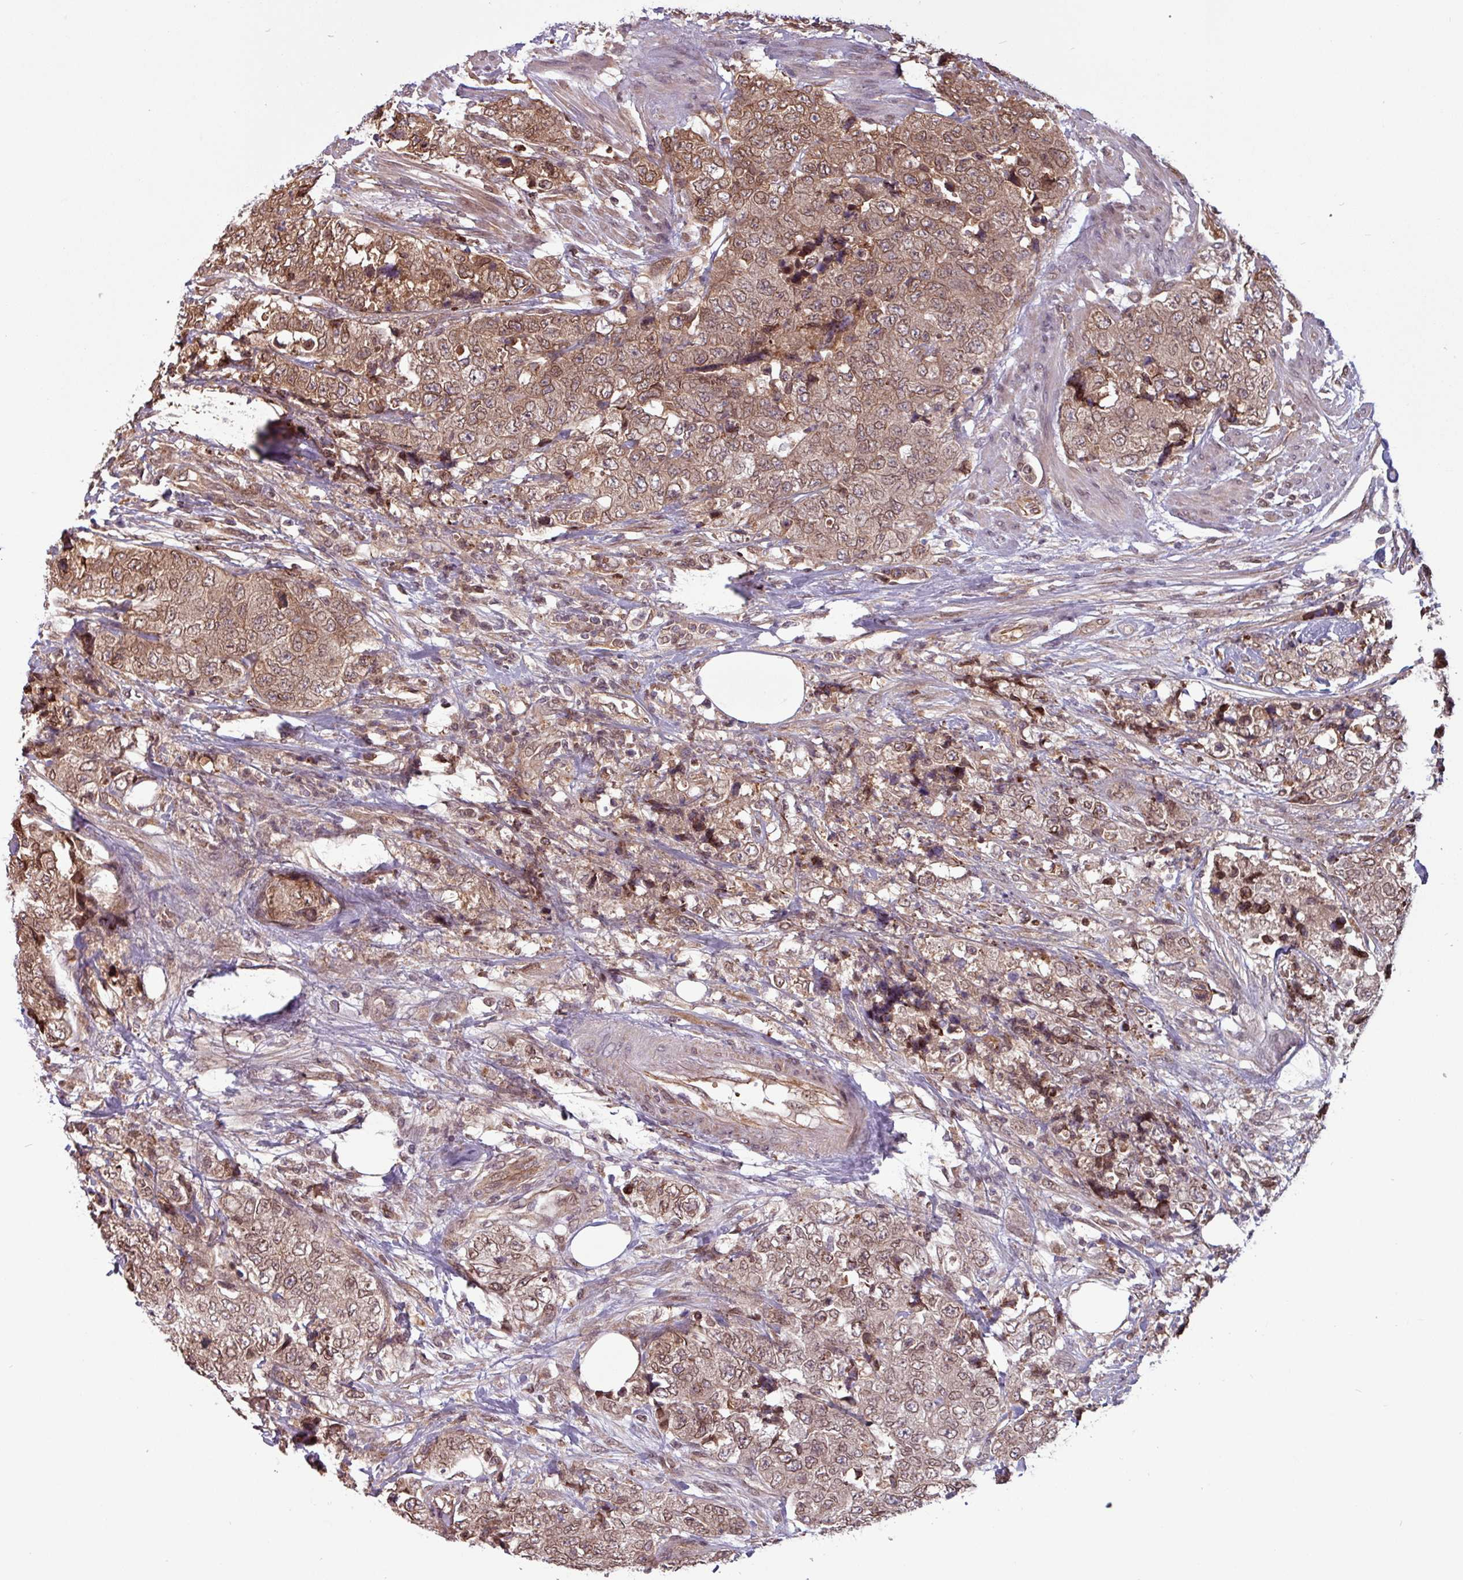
{"staining": {"intensity": "moderate", "quantity": ">75%", "location": "cytoplasmic/membranous"}, "tissue": "urothelial cancer", "cell_type": "Tumor cells", "image_type": "cancer", "snomed": [{"axis": "morphology", "description": "Urothelial carcinoma, High grade"}, {"axis": "topography", "description": "Urinary bladder"}], "caption": "There is medium levels of moderate cytoplasmic/membranous expression in tumor cells of high-grade urothelial carcinoma, as demonstrated by immunohistochemical staining (brown color).", "gene": "RBM4B", "patient": {"sex": "female", "age": 78}}